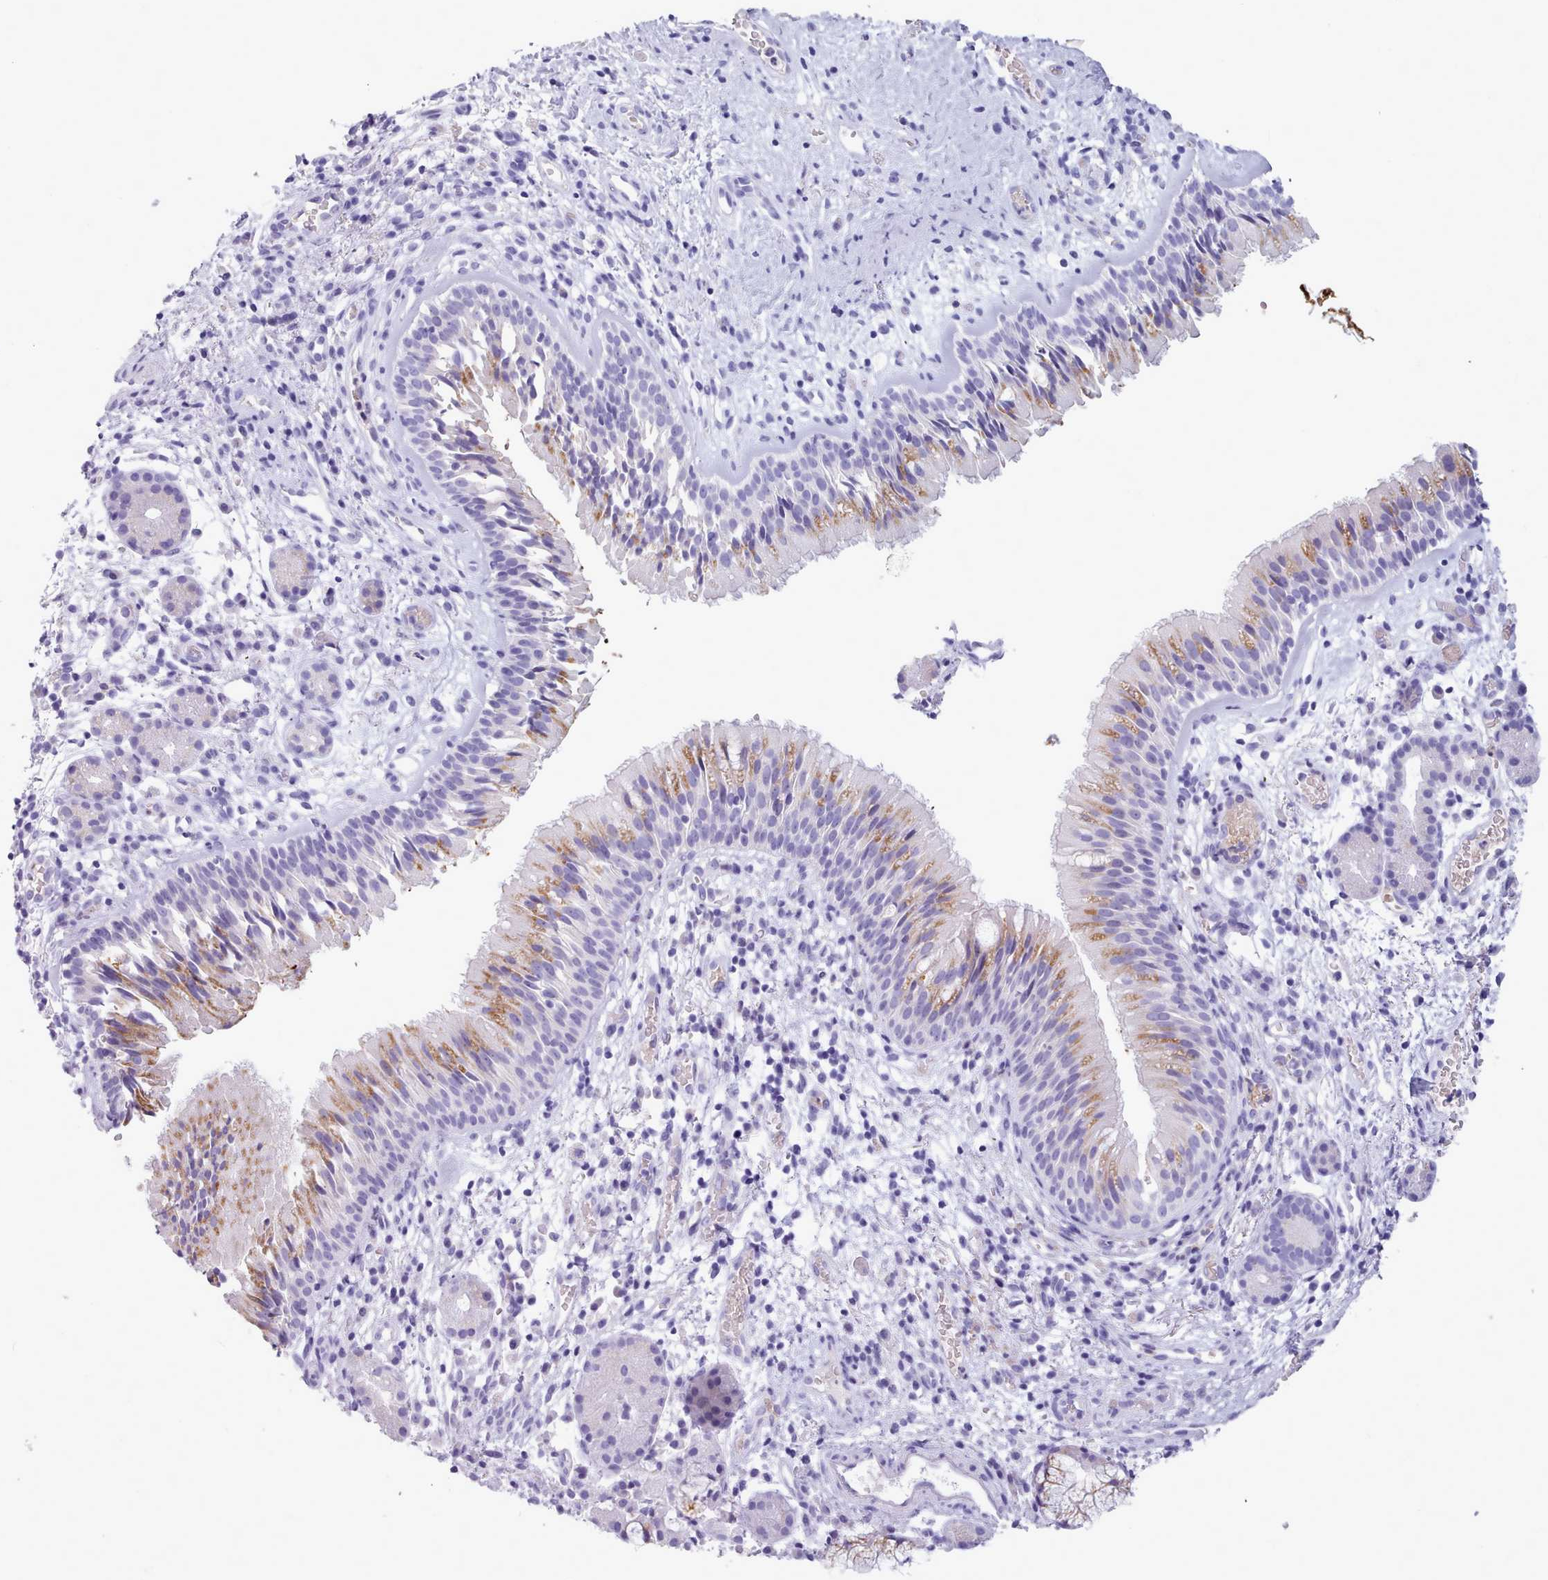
{"staining": {"intensity": "moderate", "quantity": "<25%", "location": "cytoplasmic/membranous"}, "tissue": "nasopharynx", "cell_type": "Respiratory epithelial cells", "image_type": "normal", "snomed": [{"axis": "morphology", "description": "Normal tissue, NOS"}, {"axis": "topography", "description": "Nasopharynx"}], "caption": "A brown stain highlights moderate cytoplasmic/membranous expression of a protein in respiratory epithelial cells of normal nasopharynx. (brown staining indicates protein expression, while blue staining denotes nuclei).", "gene": "NKX1", "patient": {"sex": "male", "age": 65}}